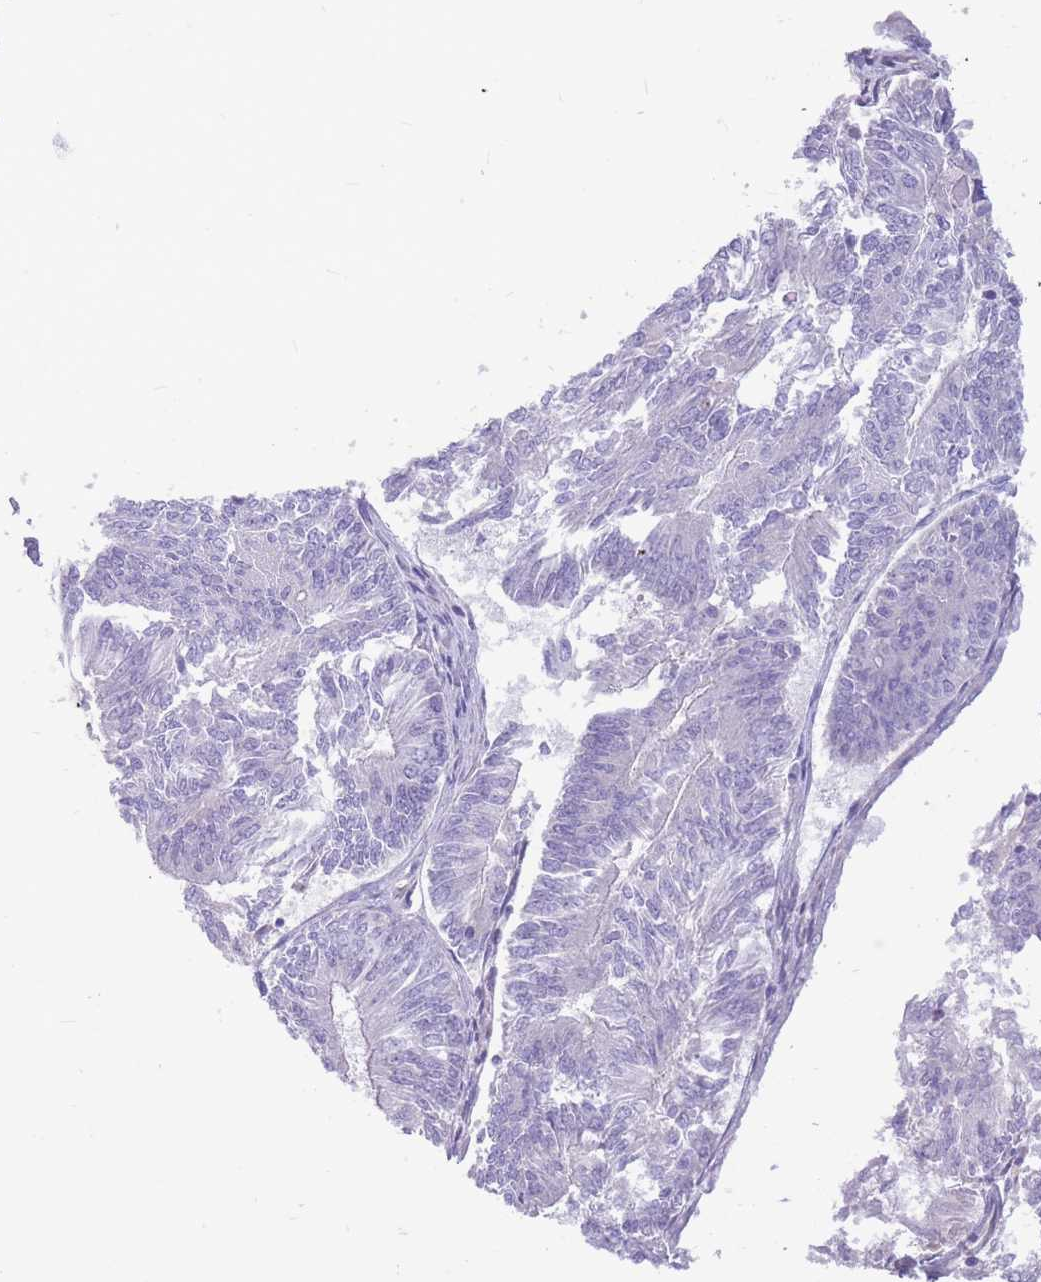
{"staining": {"intensity": "negative", "quantity": "none", "location": "none"}, "tissue": "endometrial cancer", "cell_type": "Tumor cells", "image_type": "cancer", "snomed": [{"axis": "morphology", "description": "Adenocarcinoma, NOS"}, {"axis": "topography", "description": "Endometrium"}], "caption": "Protein analysis of endometrial adenocarcinoma reveals no significant staining in tumor cells. (DAB (3,3'-diaminobenzidine) immunohistochemistry (IHC) visualized using brightfield microscopy, high magnification).", "gene": "ADD2", "patient": {"sex": "female", "age": 58}}